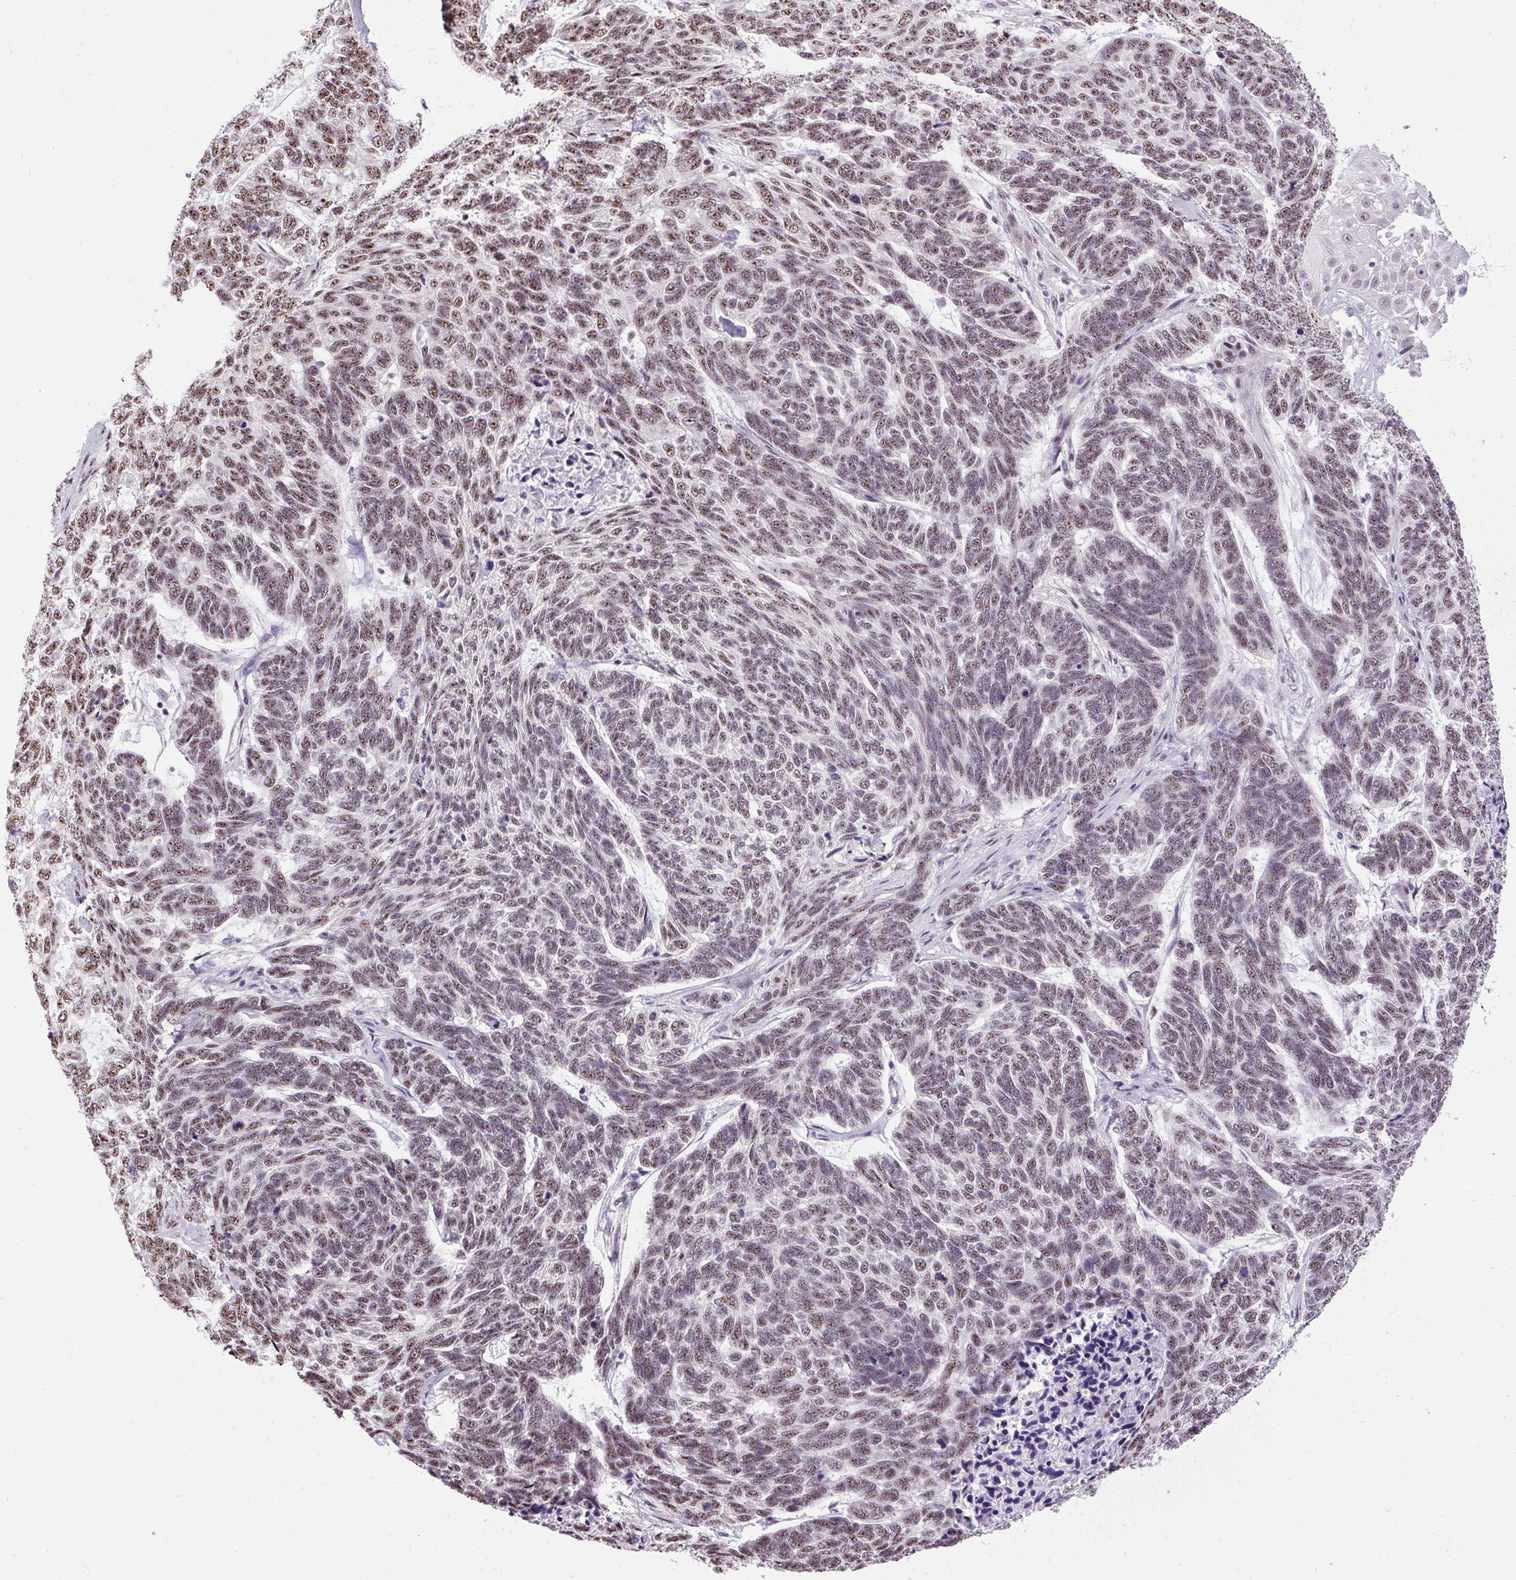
{"staining": {"intensity": "moderate", "quantity": ">75%", "location": "nuclear"}, "tissue": "skin cancer", "cell_type": "Tumor cells", "image_type": "cancer", "snomed": [{"axis": "morphology", "description": "Basal cell carcinoma"}, {"axis": "topography", "description": "Skin"}], "caption": "Basal cell carcinoma (skin) stained with a protein marker reveals moderate staining in tumor cells.", "gene": "SMC5", "patient": {"sex": "female", "age": 65}}